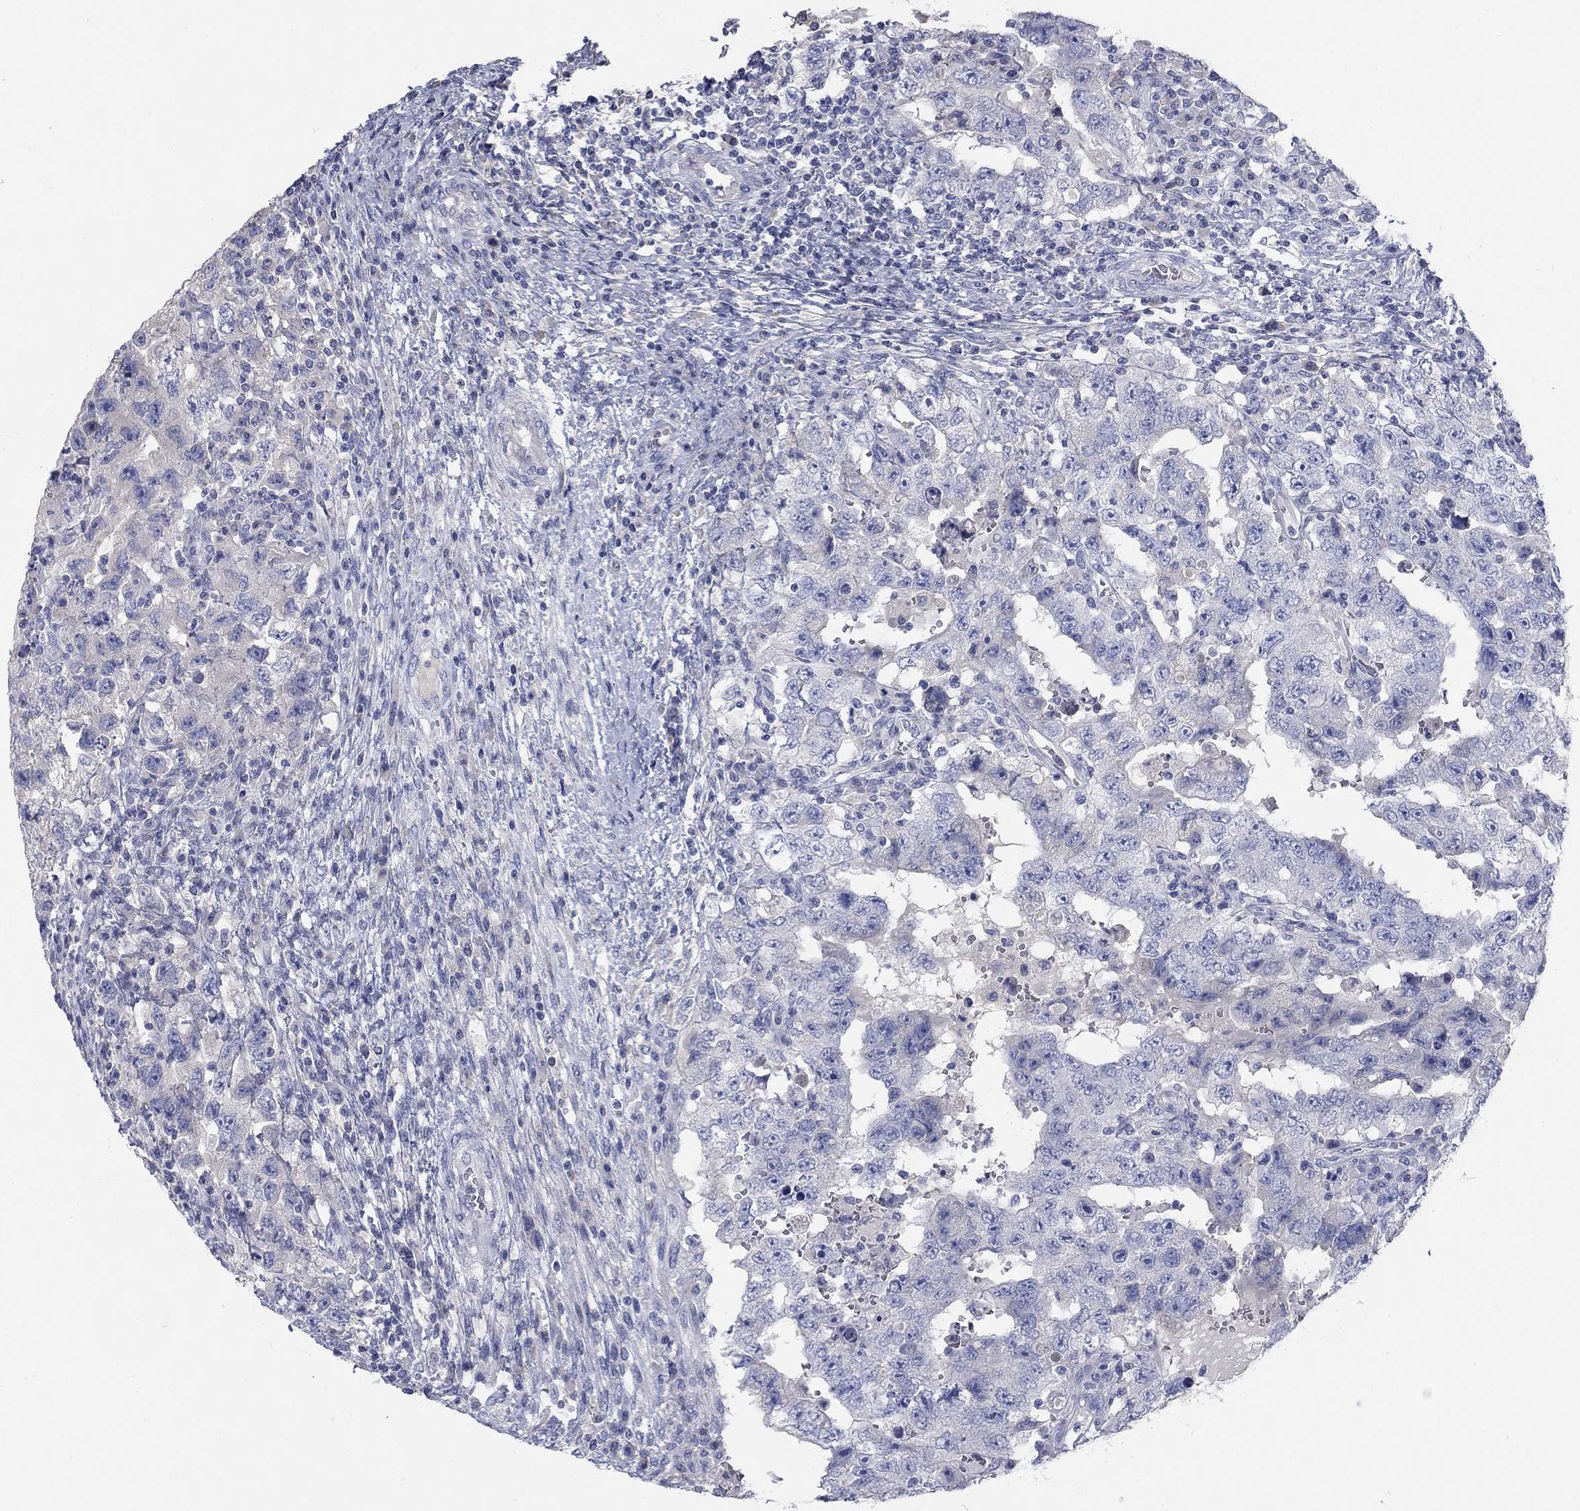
{"staining": {"intensity": "negative", "quantity": "none", "location": "none"}, "tissue": "testis cancer", "cell_type": "Tumor cells", "image_type": "cancer", "snomed": [{"axis": "morphology", "description": "Carcinoma, Embryonal, NOS"}, {"axis": "topography", "description": "Testis"}], "caption": "High power microscopy micrograph of an immunohistochemistry micrograph of embryonal carcinoma (testis), revealing no significant positivity in tumor cells. (Brightfield microscopy of DAB IHC at high magnification).", "gene": "TMEM249", "patient": {"sex": "male", "age": 26}}